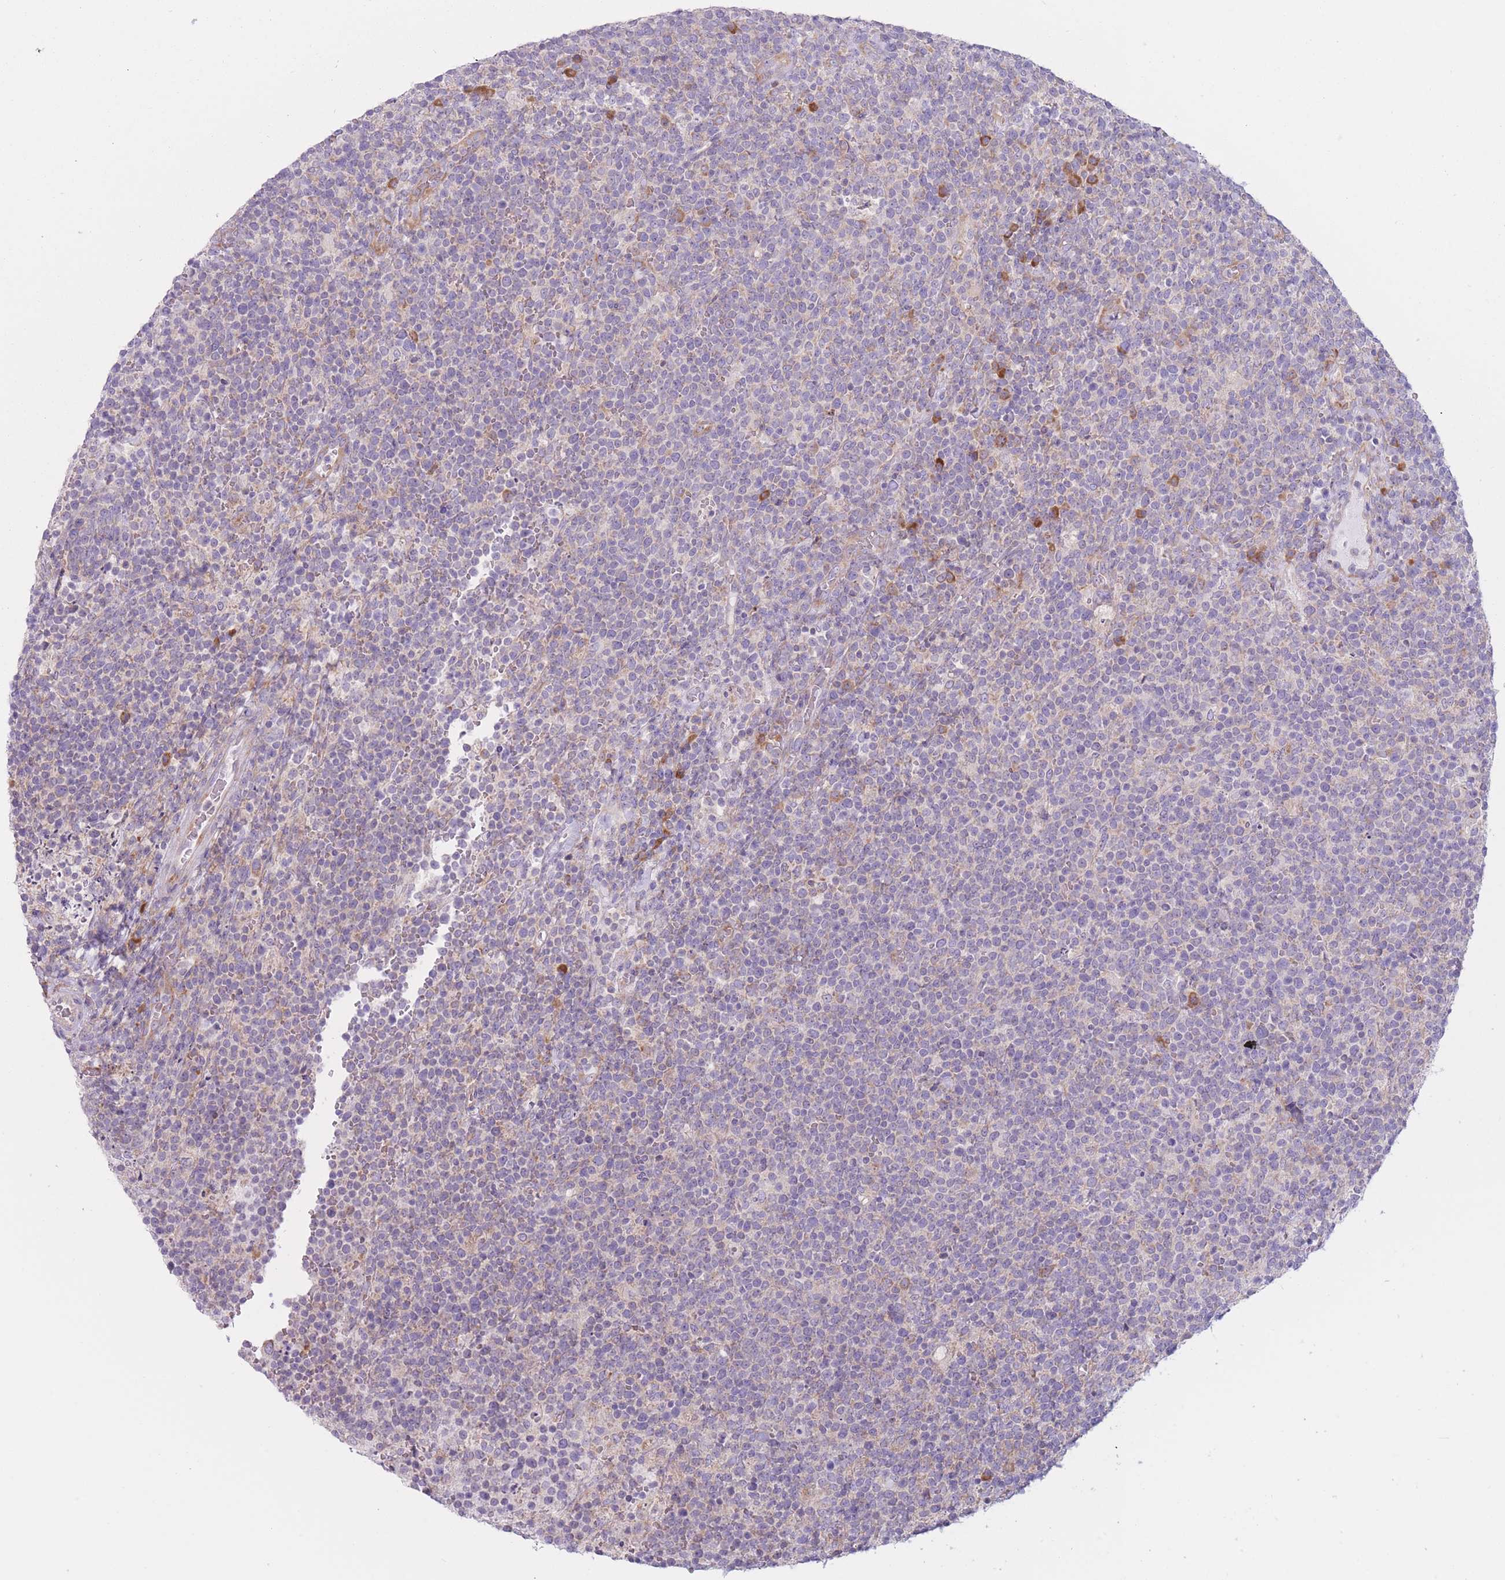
{"staining": {"intensity": "negative", "quantity": "none", "location": "none"}, "tissue": "lymphoma", "cell_type": "Tumor cells", "image_type": "cancer", "snomed": [{"axis": "morphology", "description": "Malignant lymphoma, non-Hodgkin's type, High grade"}, {"axis": "topography", "description": "Lymph node"}], "caption": "A photomicrograph of human malignant lymphoma, non-Hodgkin's type (high-grade) is negative for staining in tumor cells.", "gene": "RPL18", "patient": {"sex": "male", "age": 61}}